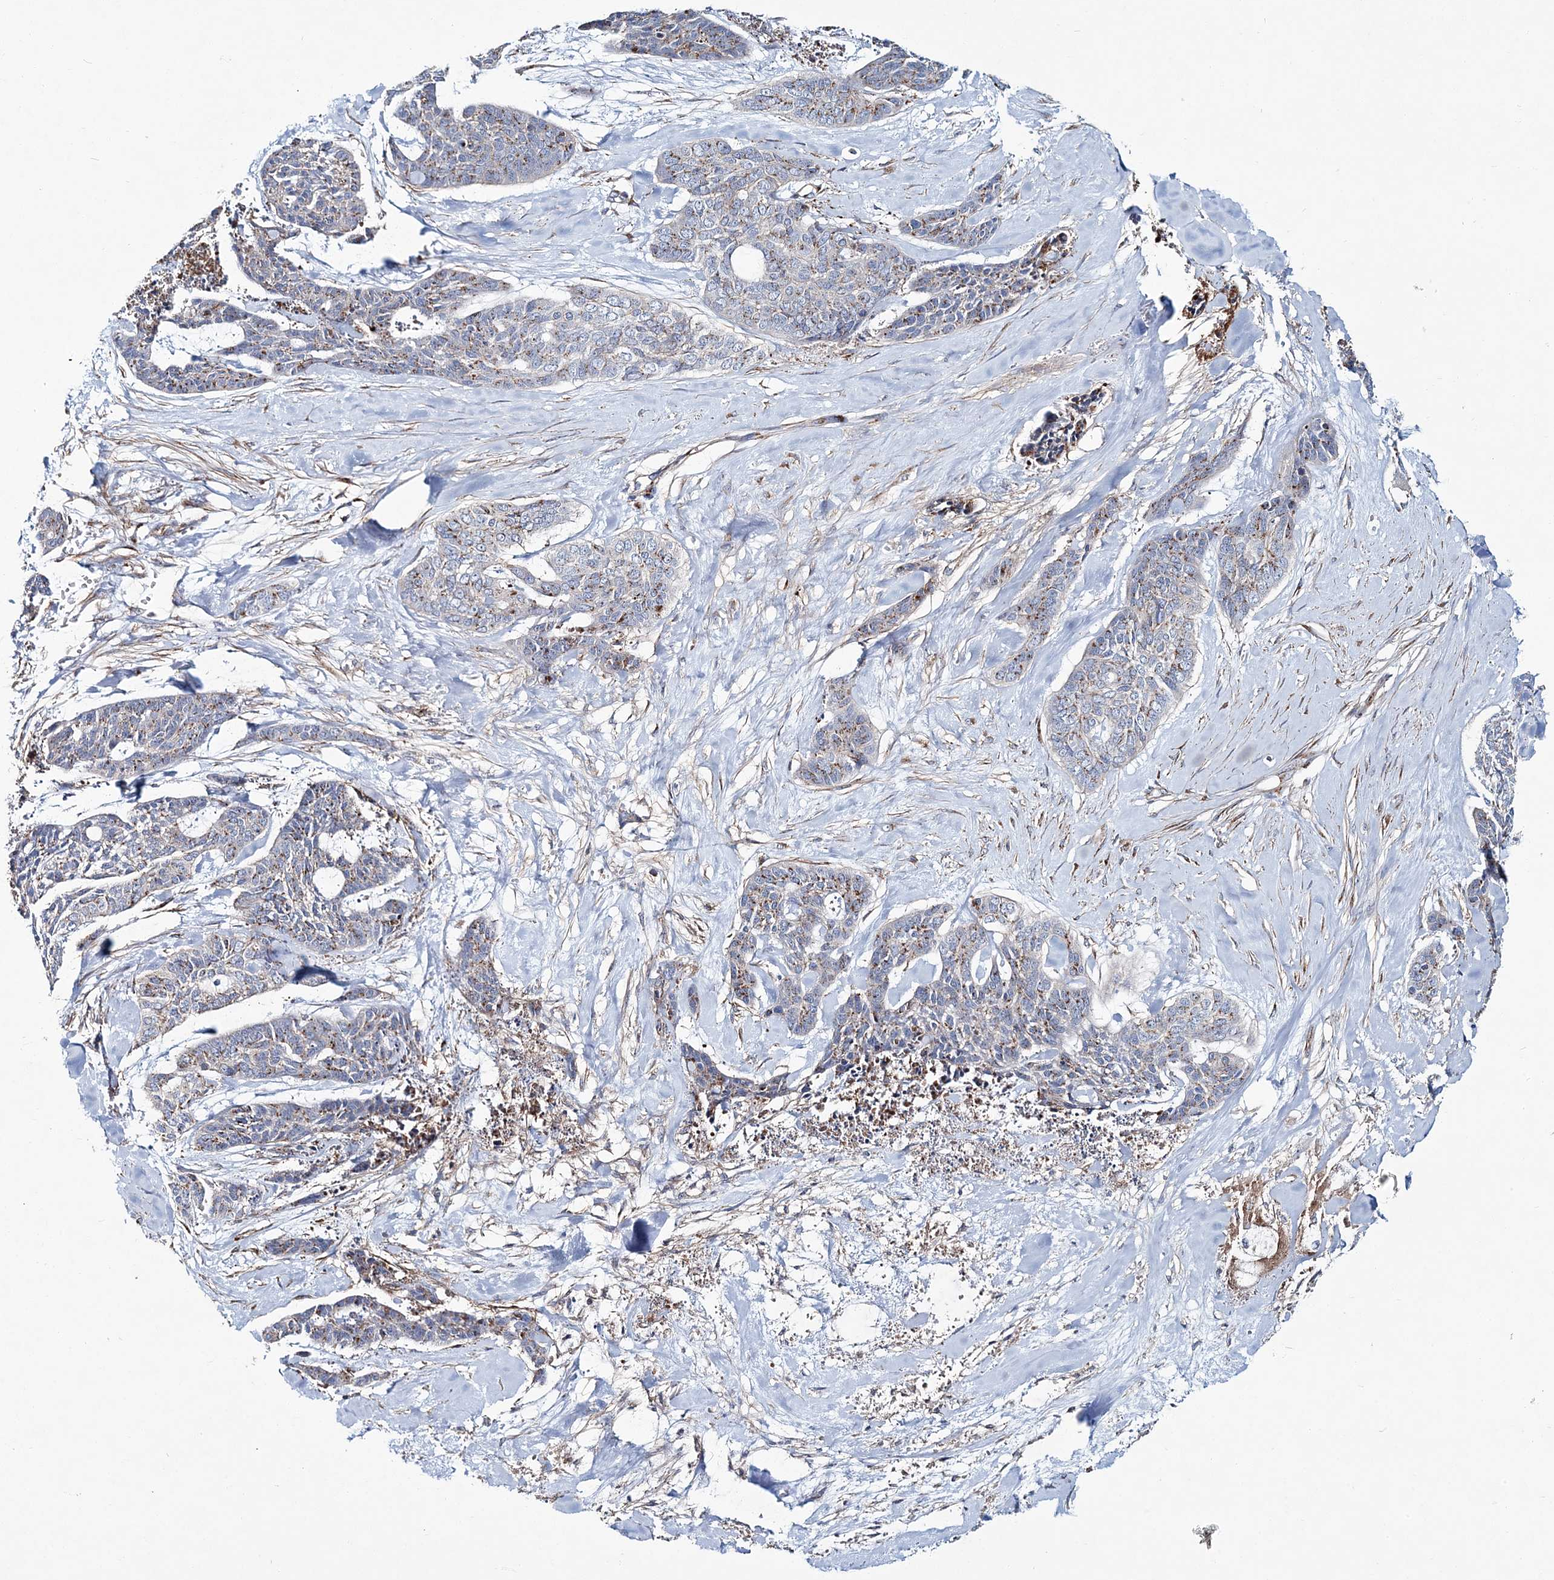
{"staining": {"intensity": "moderate", "quantity": ">75%", "location": "cytoplasmic/membranous"}, "tissue": "skin cancer", "cell_type": "Tumor cells", "image_type": "cancer", "snomed": [{"axis": "morphology", "description": "Basal cell carcinoma"}, {"axis": "topography", "description": "Skin"}], "caption": "Skin cancer tissue exhibits moderate cytoplasmic/membranous staining in approximately >75% of tumor cells The protein is shown in brown color, while the nuclei are stained blue.", "gene": "MAN1A2", "patient": {"sex": "female", "age": 64}}